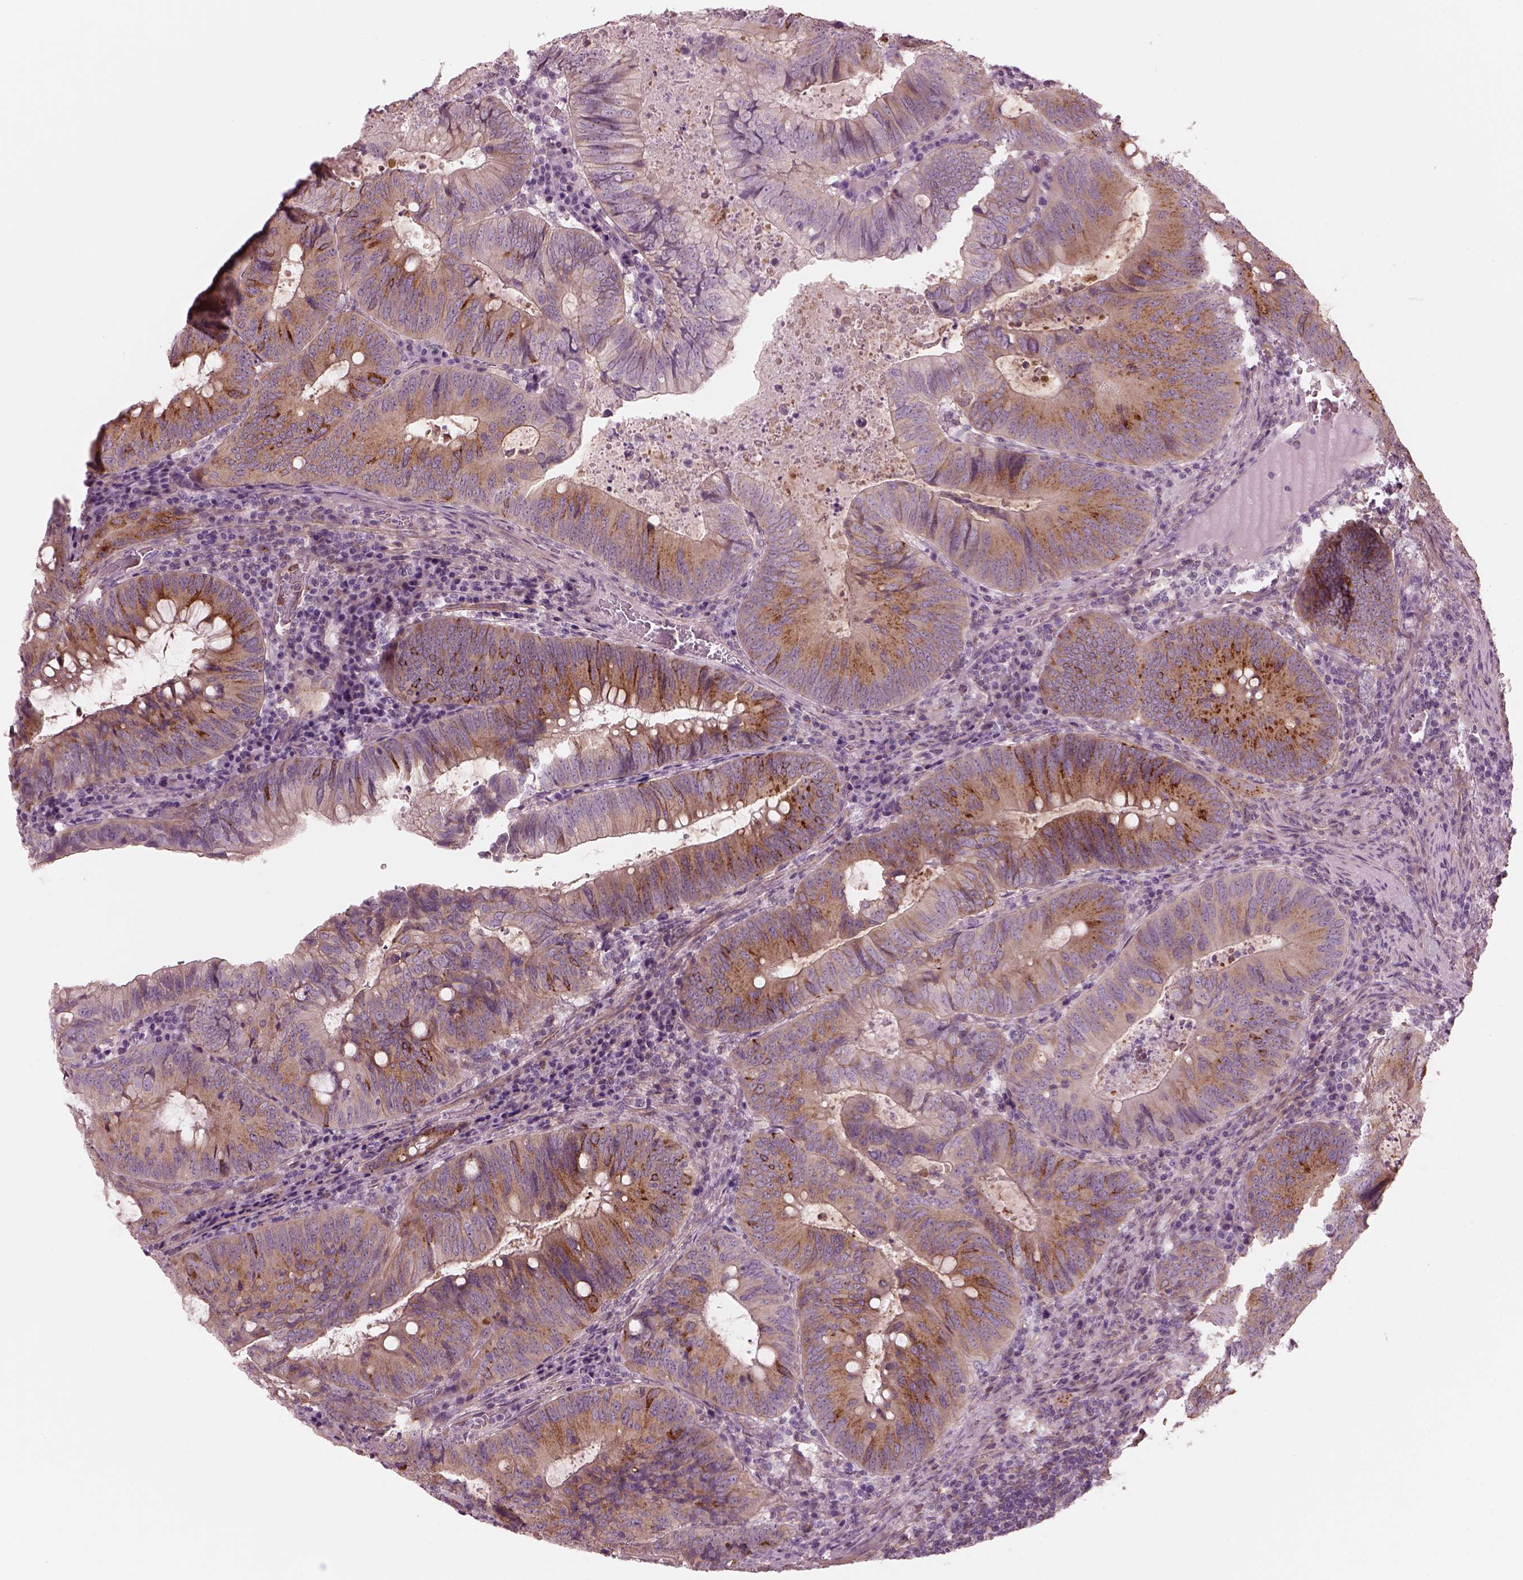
{"staining": {"intensity": "strong", "quantity": "25%-75%", "location": "cytoplasmic/membranous"}, "tissue": "colorectal cancer", "cell_type": "Tumor cells", "image_type": "cancer", "snomed": [{"axis": "morphology", "description": "Adenocarcinoma, NOS"}, {"axis": "topography", "description": "Colon"}], "caption": "Immunohistochemistry histopathology image of adenocarcinoma (colorectal) stained for a protein (brown), which shows high levels of strong cytoplasmic/membranous expression in approximately 25%-75% of tumor cells.", "gene": "ELAPOR1", "patient": {"sex": "male", "age": 67}}